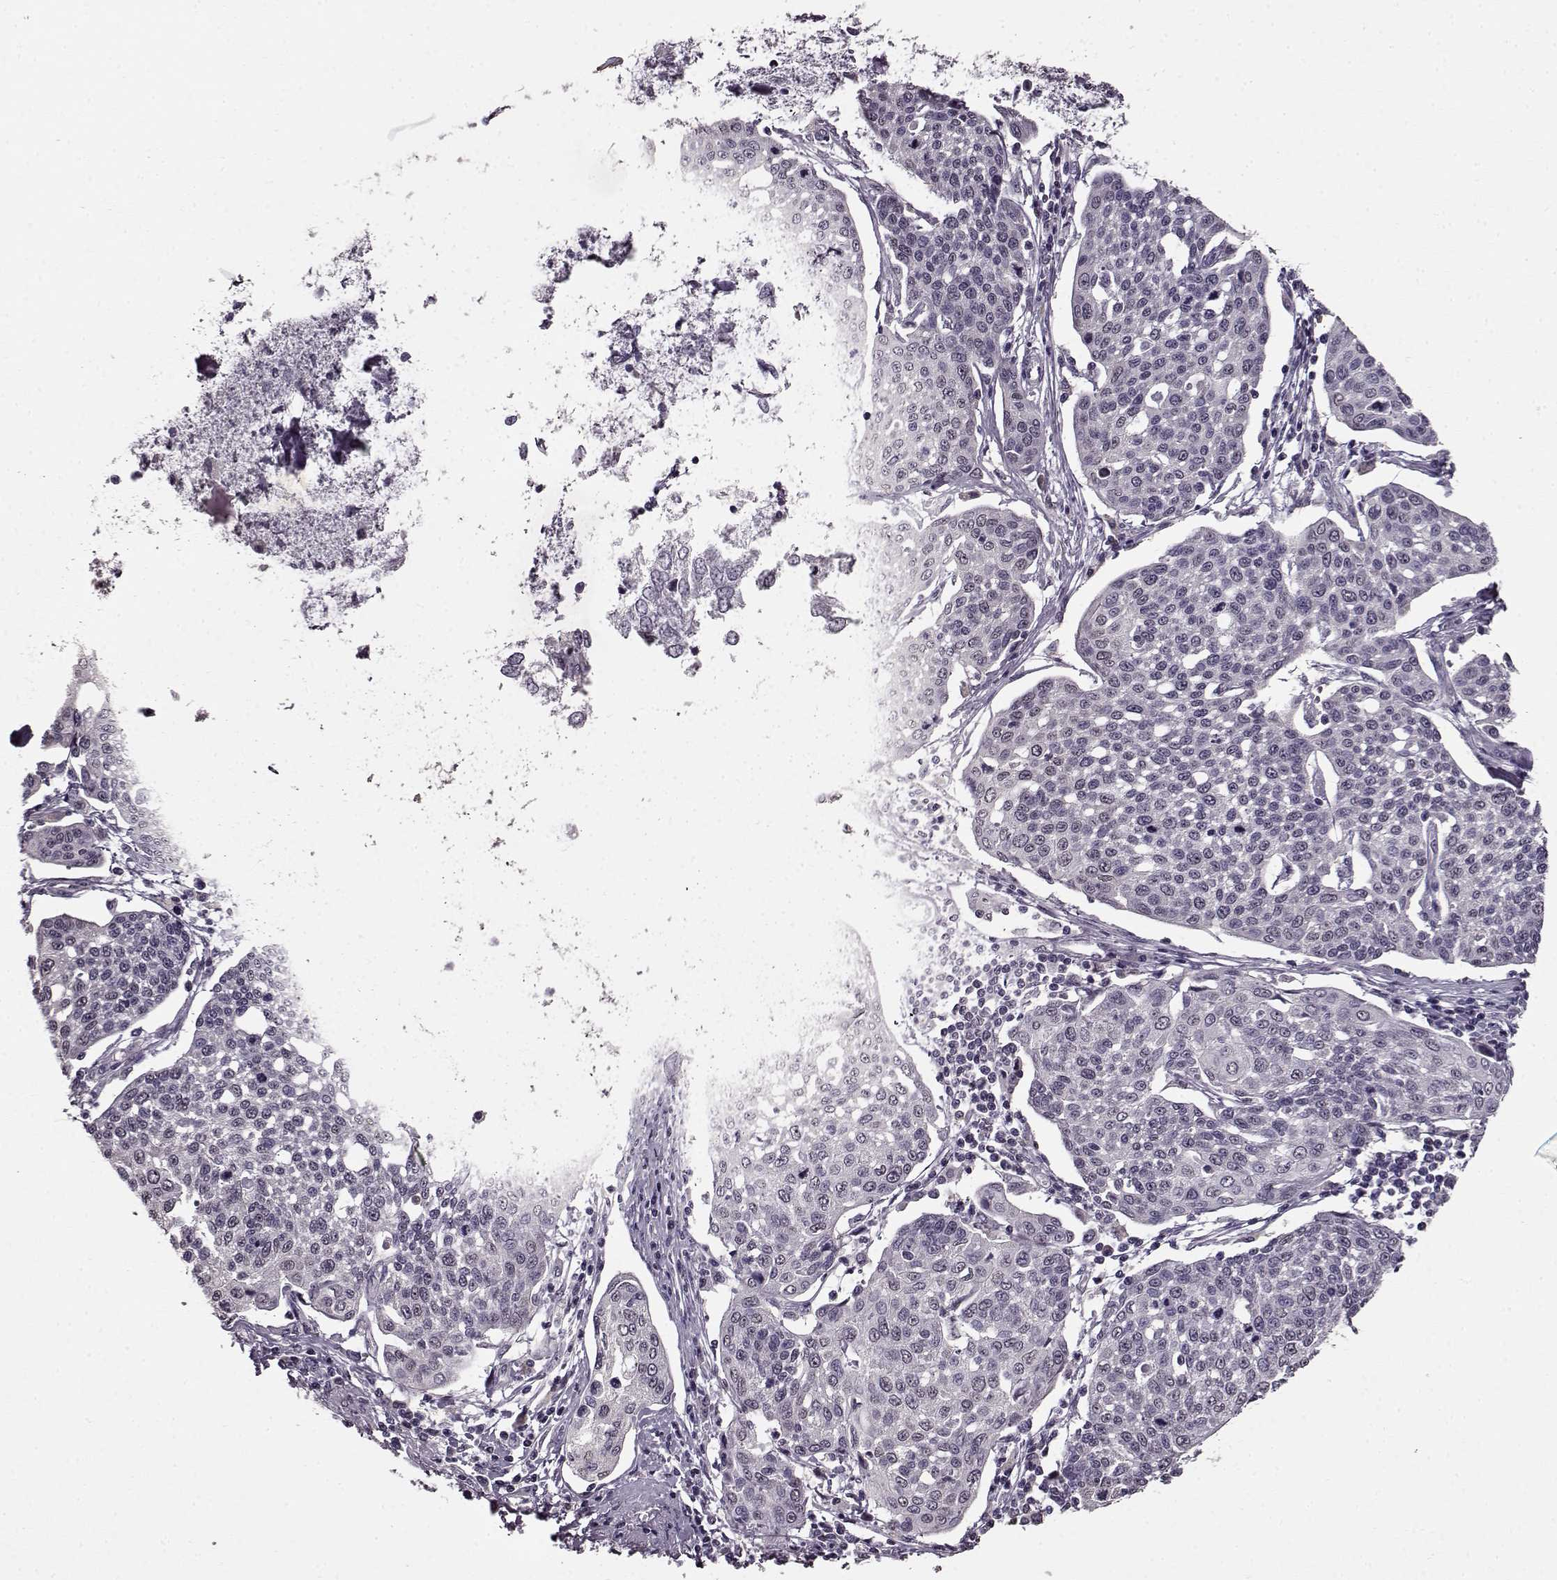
{"staining": {"intensity": "negative", "quantity": "none", "location": "none"}, "tissue": "cervical cancer", "cell_type": "Tumor cells", "image_type": "cancer", "snomed": [{"axis": "morphology", "description": "Squamous cell carcinoma, NOS"}, {"axis": "topography", "description": "Cervix"}], "caption": "Human cervical cancer (squamous cell carcinoma) stained for a protein using immunohistochemistry (IHC) demonstrates no staining in tumor cells.", "gene": "RP1L1", "patient": {"sex": "female", "age": 34}}